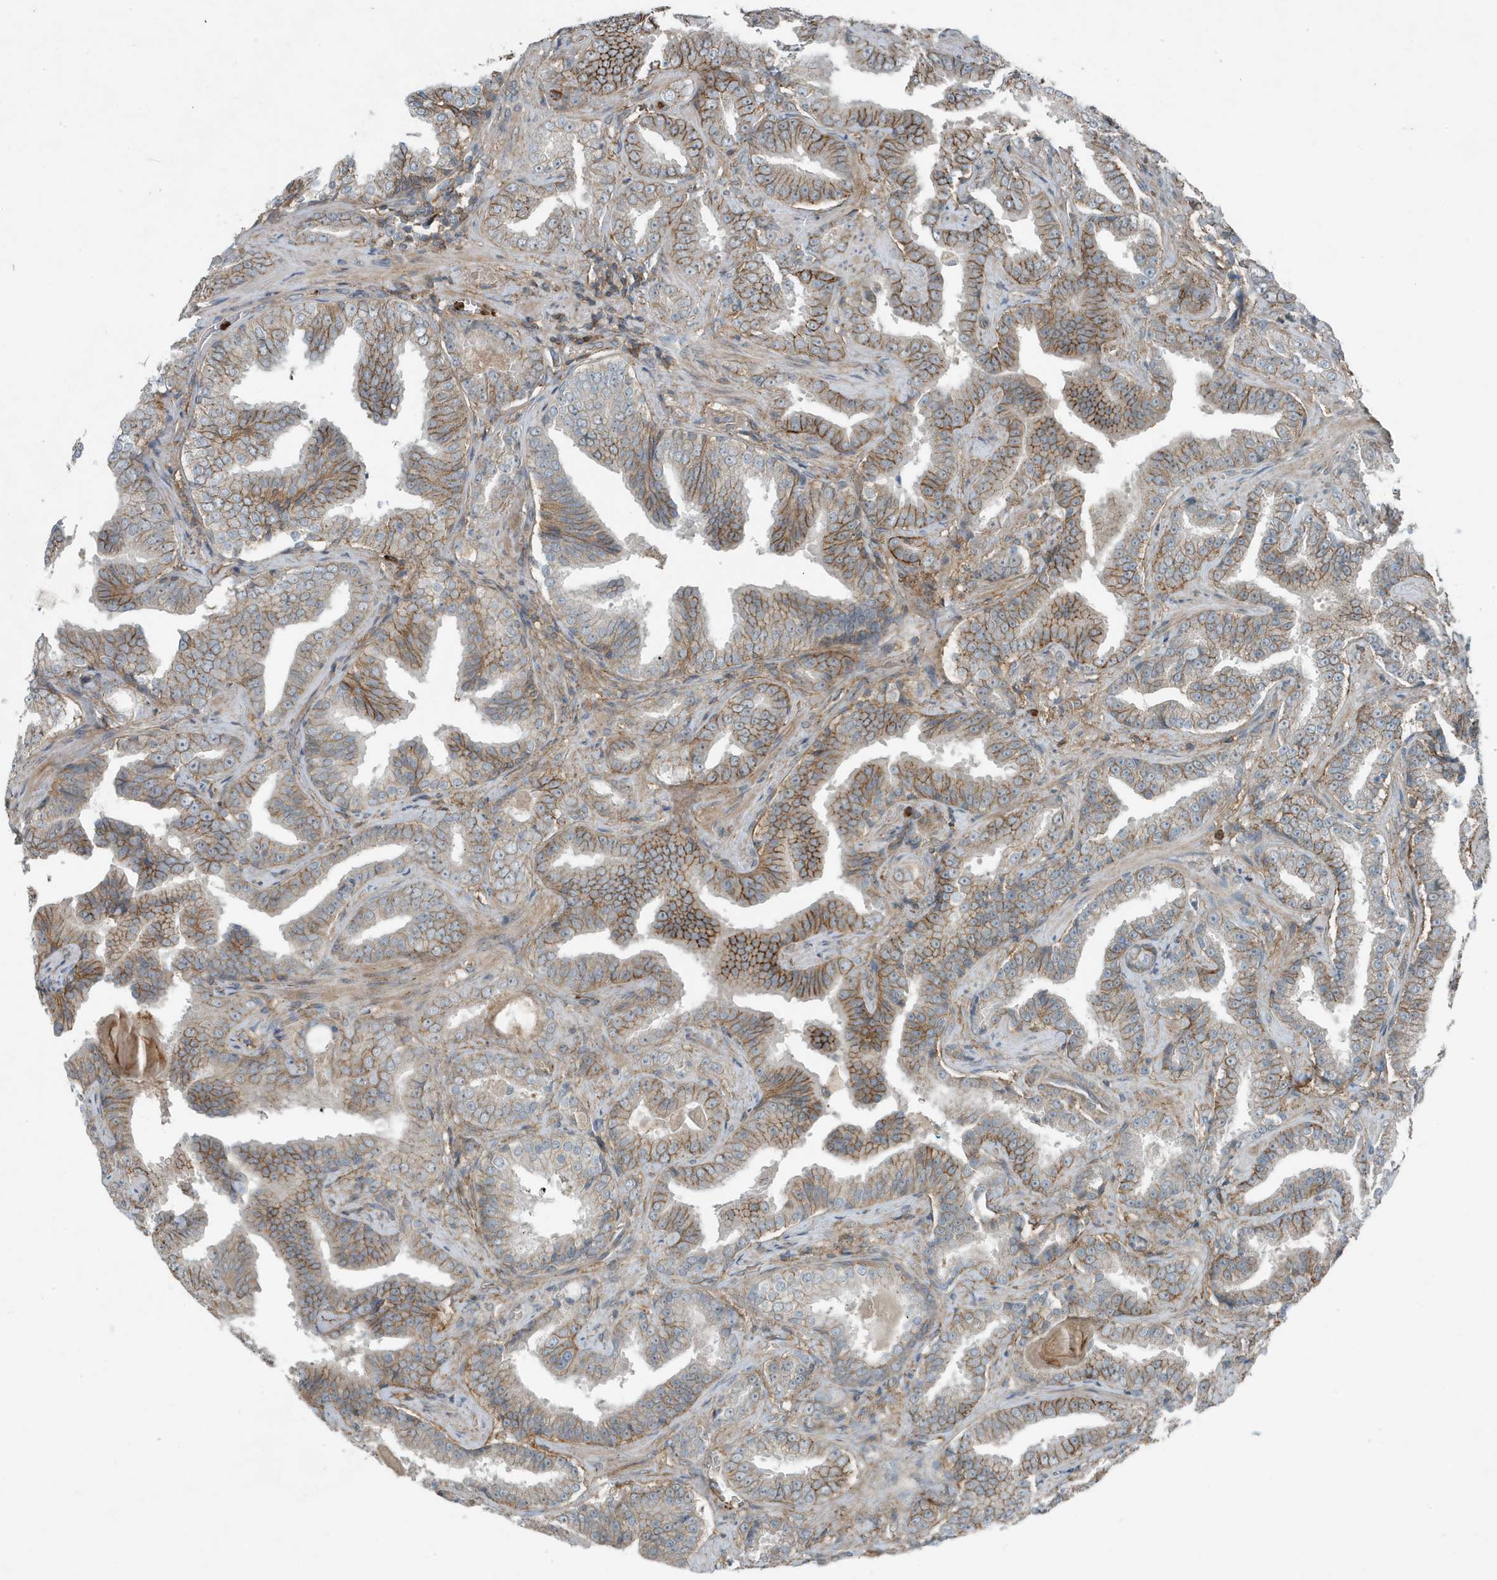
{"staining": {"intensity": "moderate", "quantity": "25%-75%", "location": "cytoplasmic/membranous"}, "tissue": "prostate cancer", "cell_type": "Tumor cells", "image_type": "cancer", "snomed": [{"axis": "morphology", "description": "Adenocarcinoma, Low grade"}, {"axis": "topography", "description": "Prostate"}], "caption": "Protein positivity by immunohistochemistry (IHC) shows moderate cytoplasmic/membranous positivity in about 25%-75% of tumor cells in prostate adenocarcinoma (low-grade).", "gene": "DAPP1", "patient": {"sex": "male", "age": 60}}